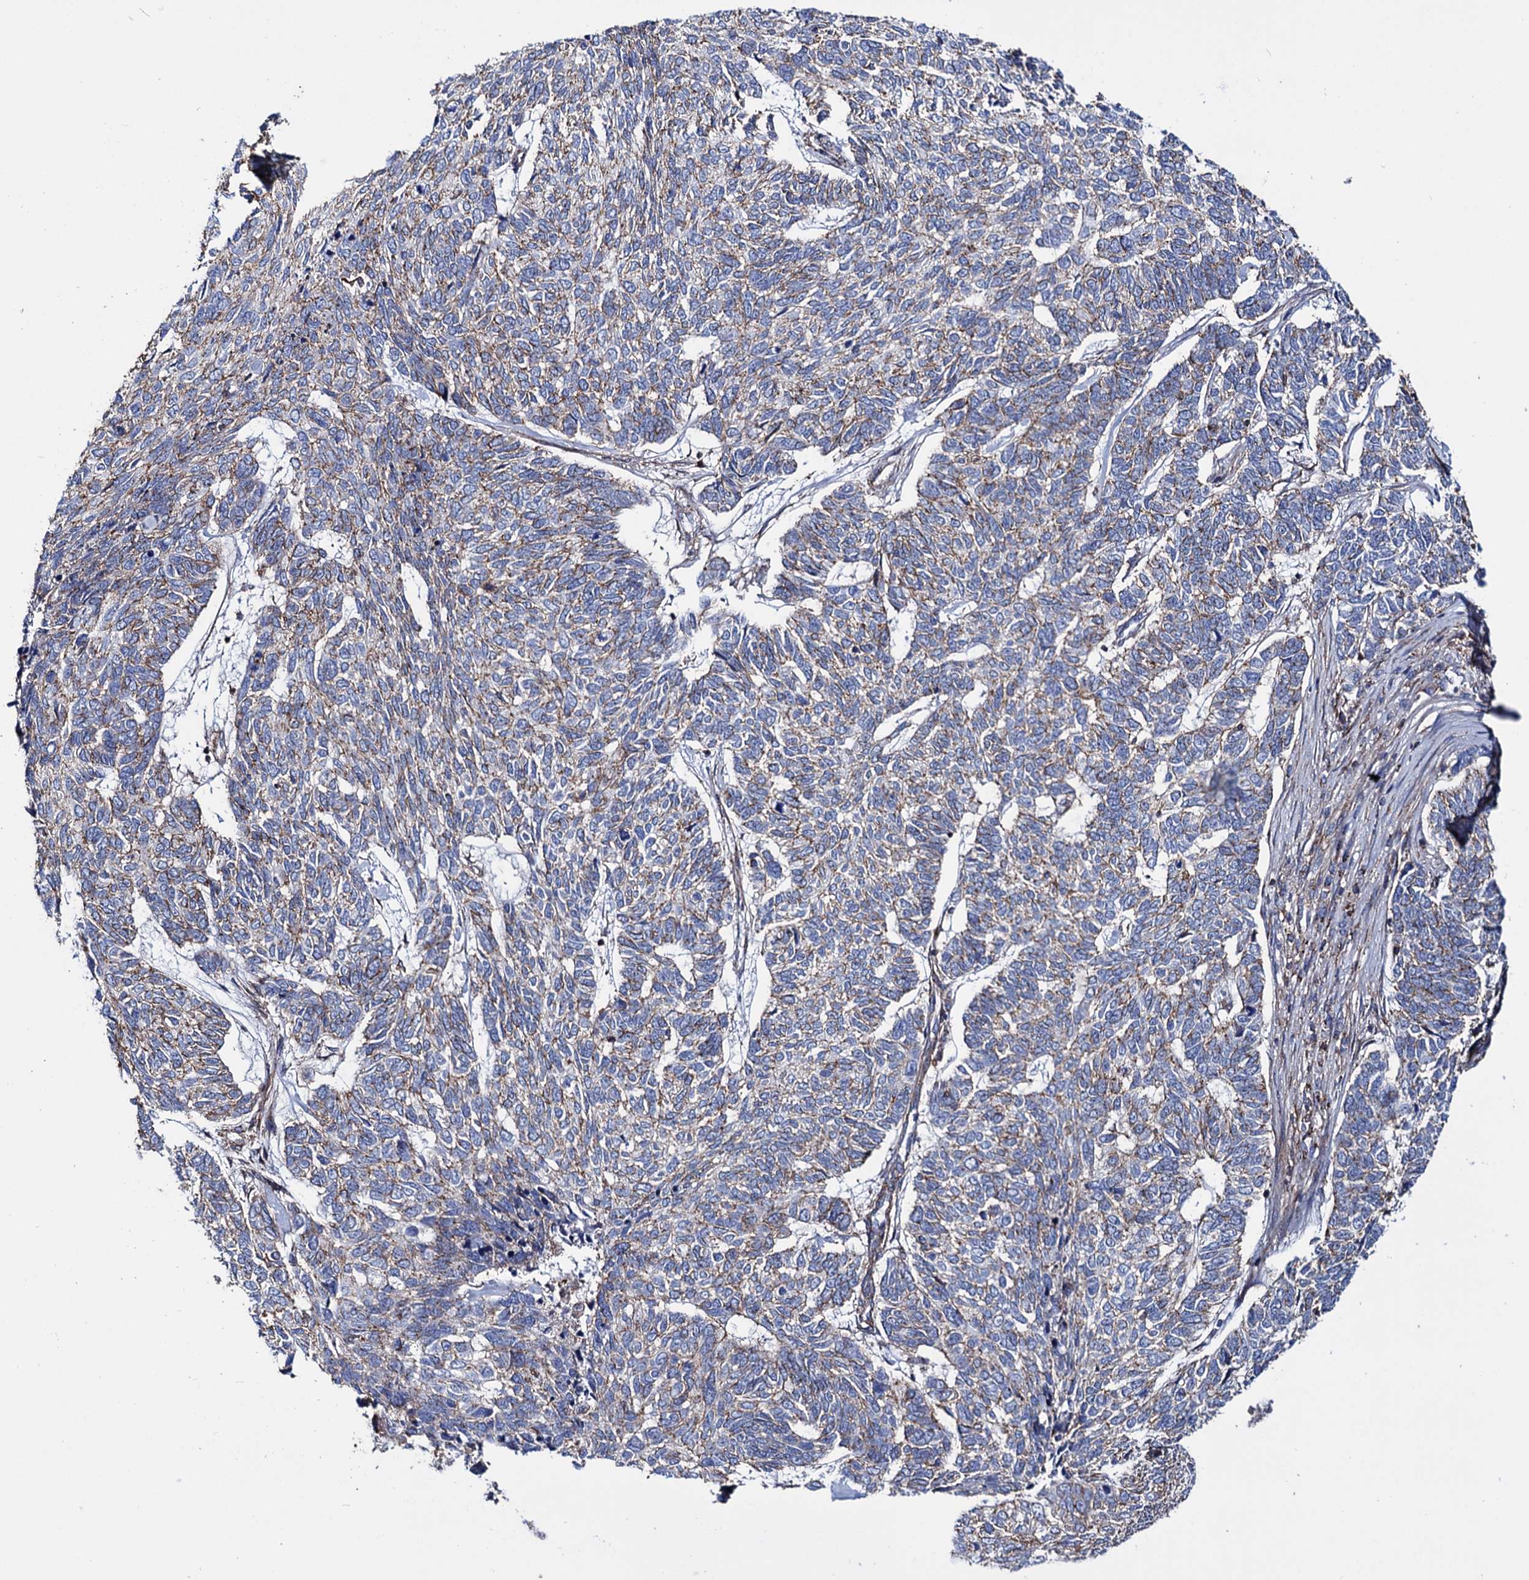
{"staining": {"intensity": "weak", "quantity": "25%-75%", "location": "cytoplasmic/membranous"}, "tissue": "skin cancer", "cell_type": "Tumor cells", "image_type": "cancer", "snomed": [{"axis": "morphology", "description": "Basal cell carcinoma"}, {"axis": "topography", "description": "Skin"}], "caption": "A brown stain shows weak cytoplasmic/membranous staining of a protein in skin basal cell carcinoma tumor cells. The protein of interest is shown in brown color, while the nuclei are stained blue.", "gene": "DEF6", "patient": {"sex": "female", "age": 65}}